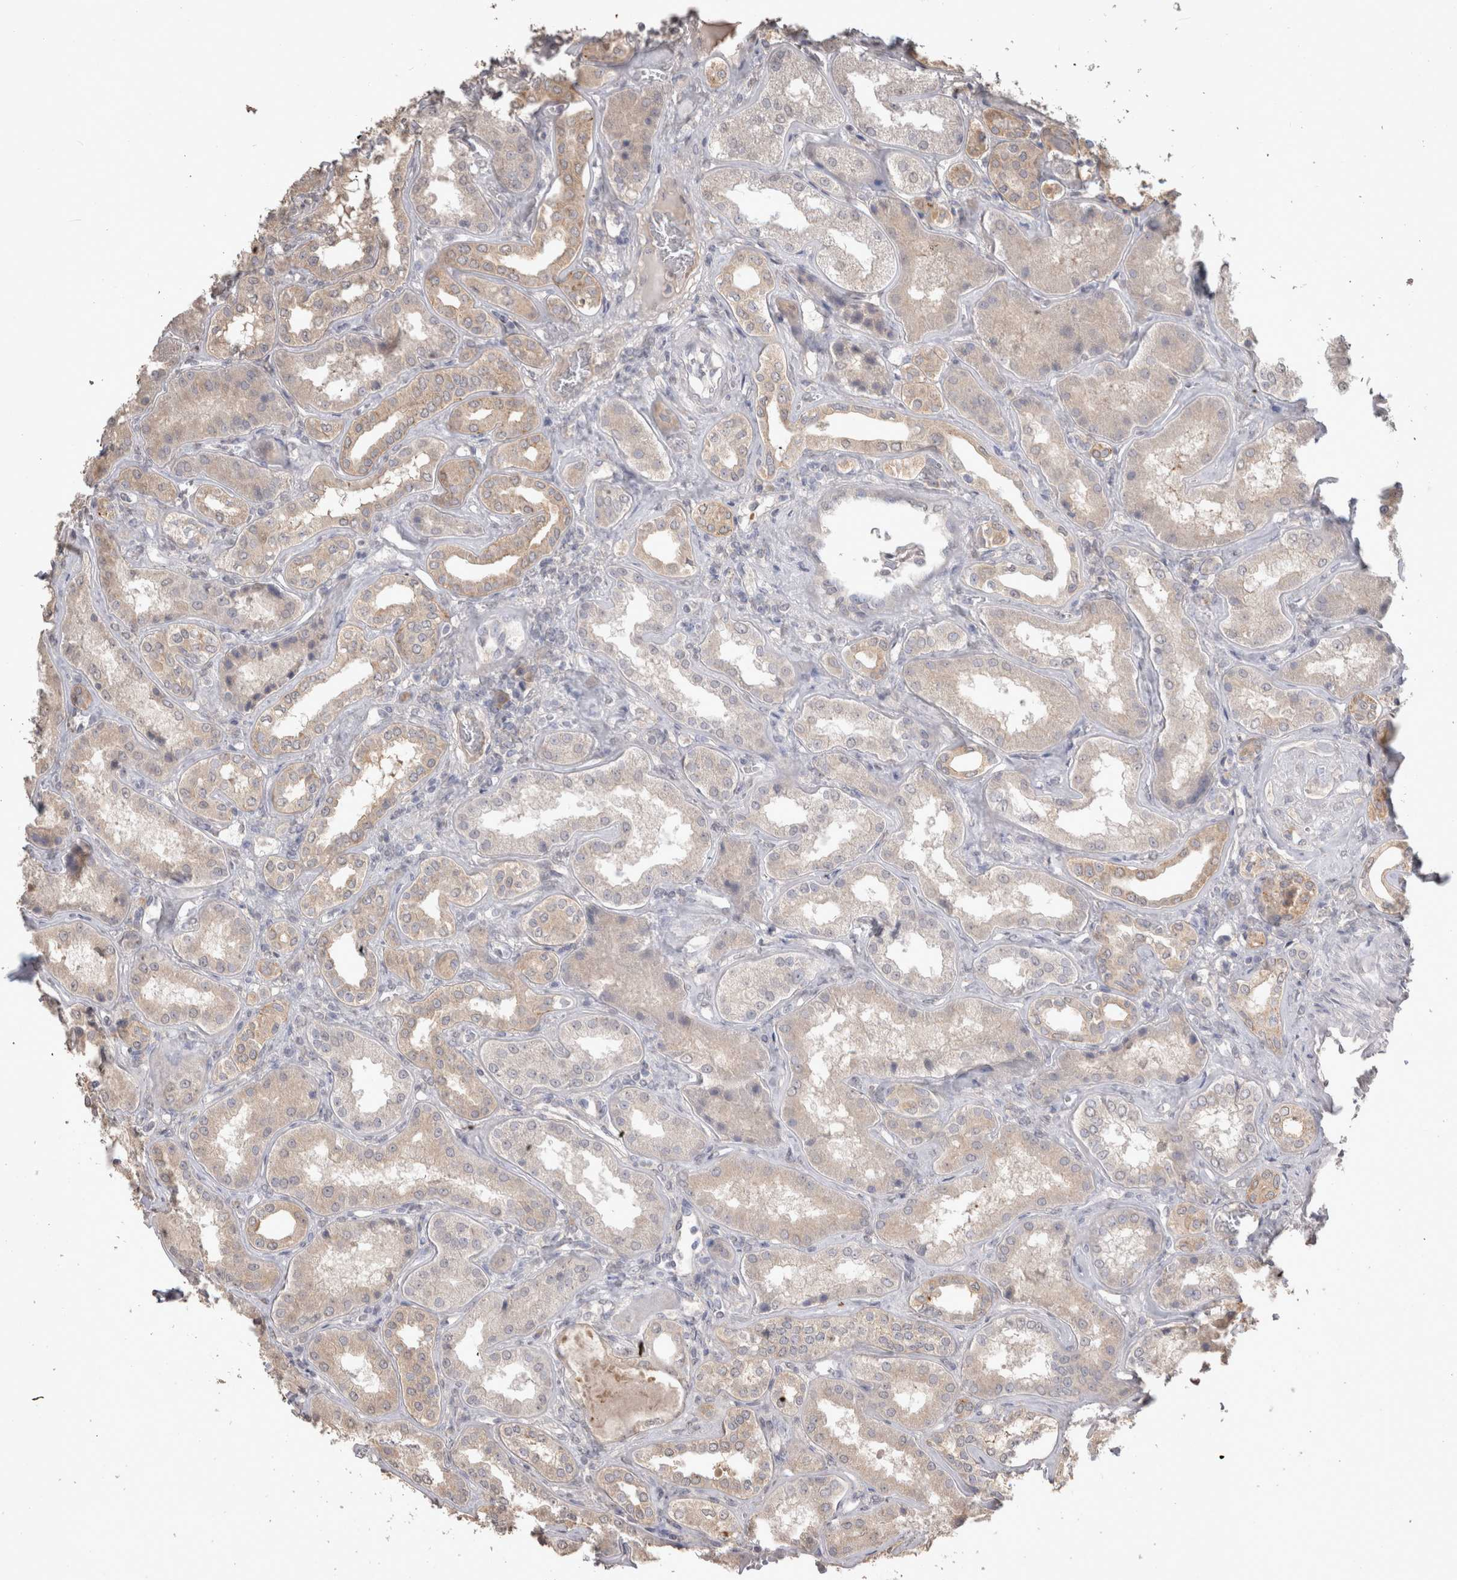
{"staining": {"intensity": "negative", "quantity": "none", "location": "none"}, "tissue": "kidney", "cell_type": "Cells in glomeruli", "image_type": "normal", "snomed": [{"axis": "morphology", "description": "Normal tissue, NOS"}, {"axis": "topography", "description": "Kidney"}], "caption": "Immunohistochemical staining of normal human kidney exhibits no significant expression in cells in glomeruli. (Immunohistochemistry (ihc), brightfield microscopy, high magnification).", "gene": "NAALADL2", "patient": {"sex": "female", "age": 56}}